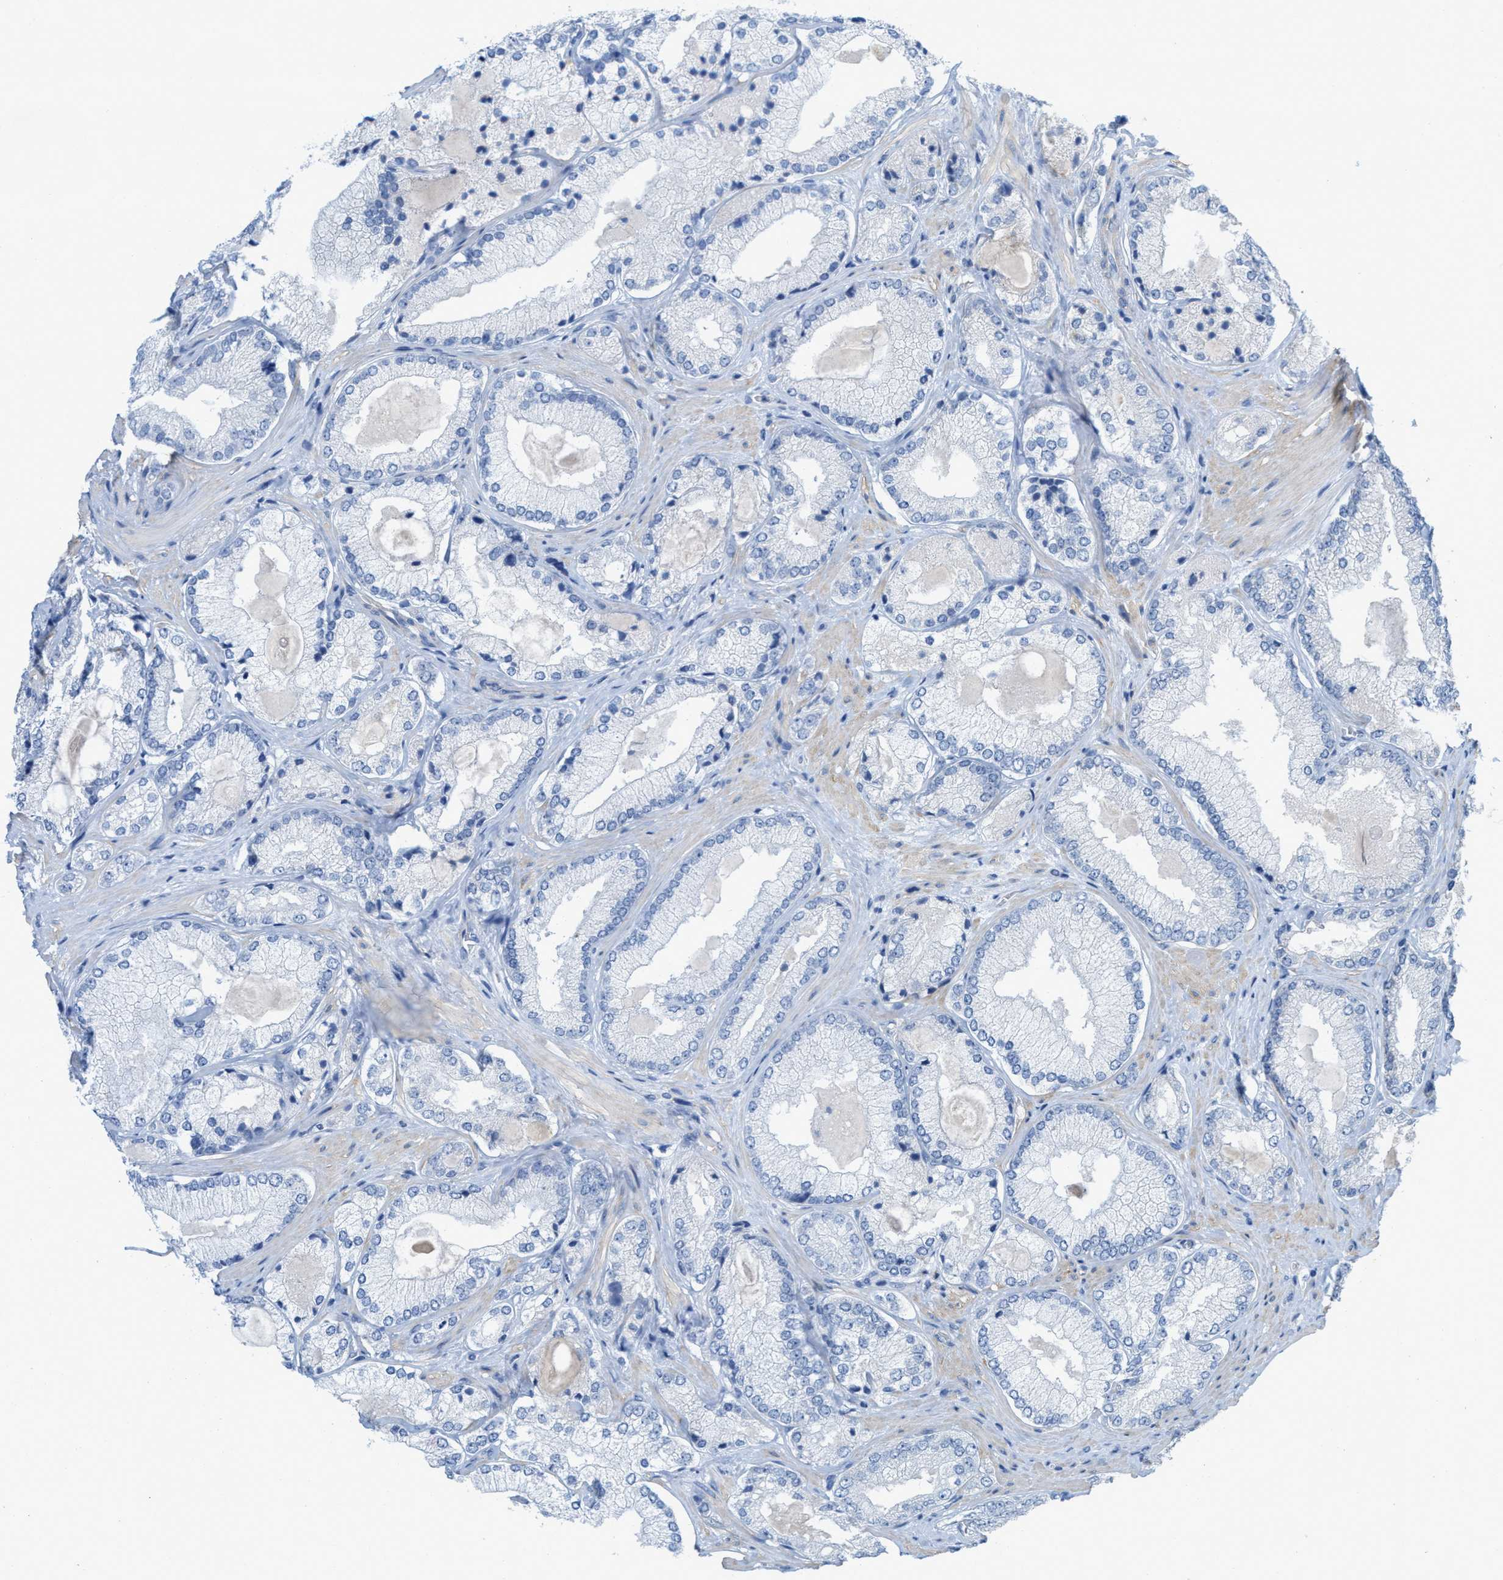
{"staining": {"intensity": "negative", "quantity": "none", "location": "none"}, "tissue": "prostate cancer", "cell_type": "Tumor cells", "image_type": "cancer", "snomed": [{"axis": "morphology", "description": "Adenocarcinoma, Low grade"}, {"axis": "topography", "description": "Prostate"}], "caption": "High power microscopy histopathology image of an IHC image of prostate cancer (adenocarcinoma (low-grade)), revealing no significant expression in tumor cells. (DAB (3,3'-diaminobenzidine) IHC, high magnification).", "gene": "CPA2", "patient": {"sex": "male", "age": 65}}